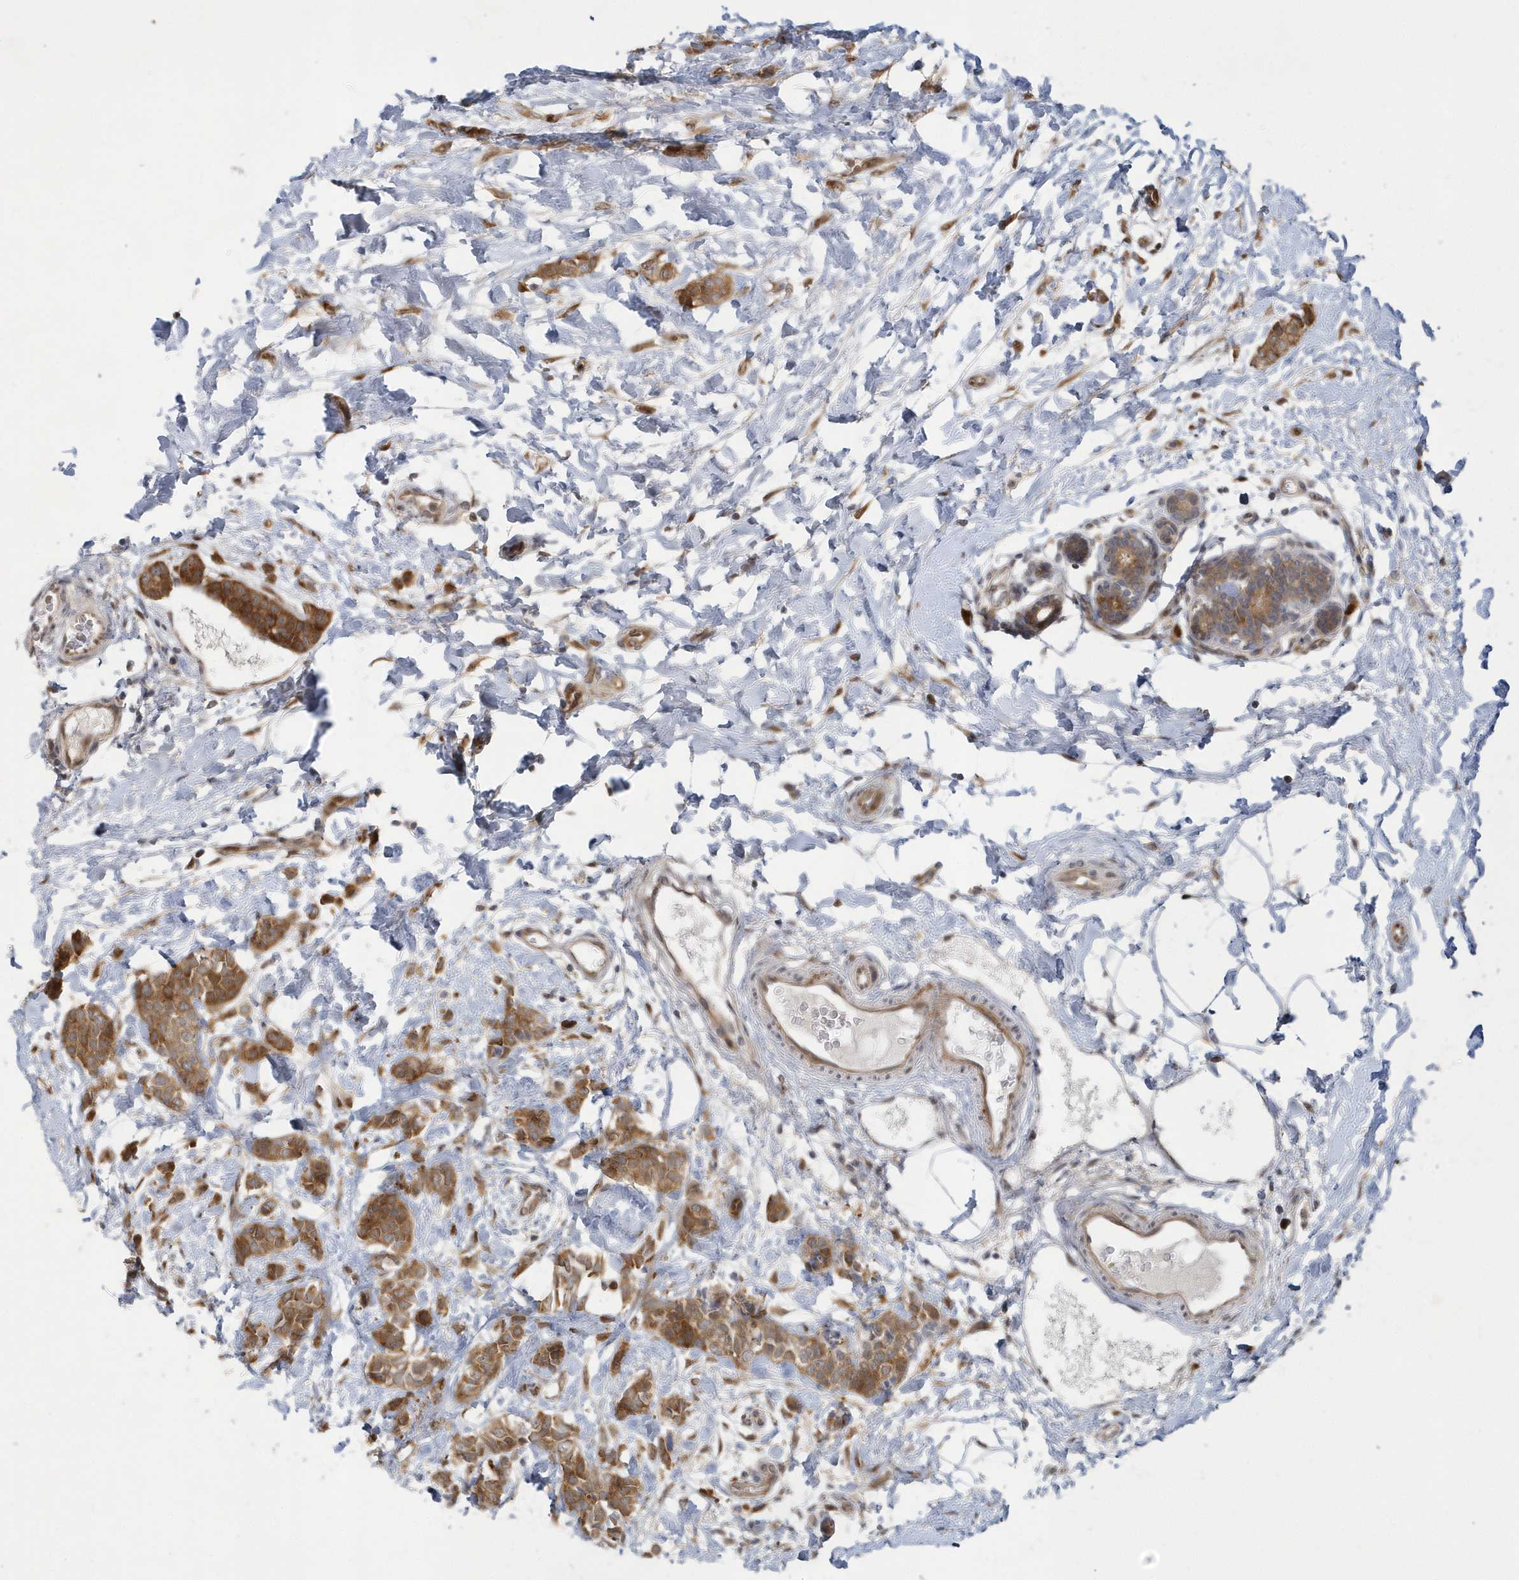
{"staining": {"intensity": "moderate", "quantity": ">75%", "location": "cytoplasmic/membranous"}, "tissue": "breast cancer", "cell_type": "Tumor cells", "image_type": "cancer", "snomed": [{"axis": "morphology", "description": "Lobular carcinoma, in situ"}, {"axis": "morphology", "description": "Lobular carcinoma"}, {"axis": "topography", "description": "Breast"}], "caption": "The image shows immunohistochemical staining of lobular carcinoma in situ (breast). There is moderate cytoplasmic/membranous staining is appreciated in about >75% of tumor cells. (Stains: DAB in brown, nuclei in blue, Microscopy: brightfield microscopy at high magnification).", "gene": "ATG4A", "patient": {"sex": "female", "age": 41}}